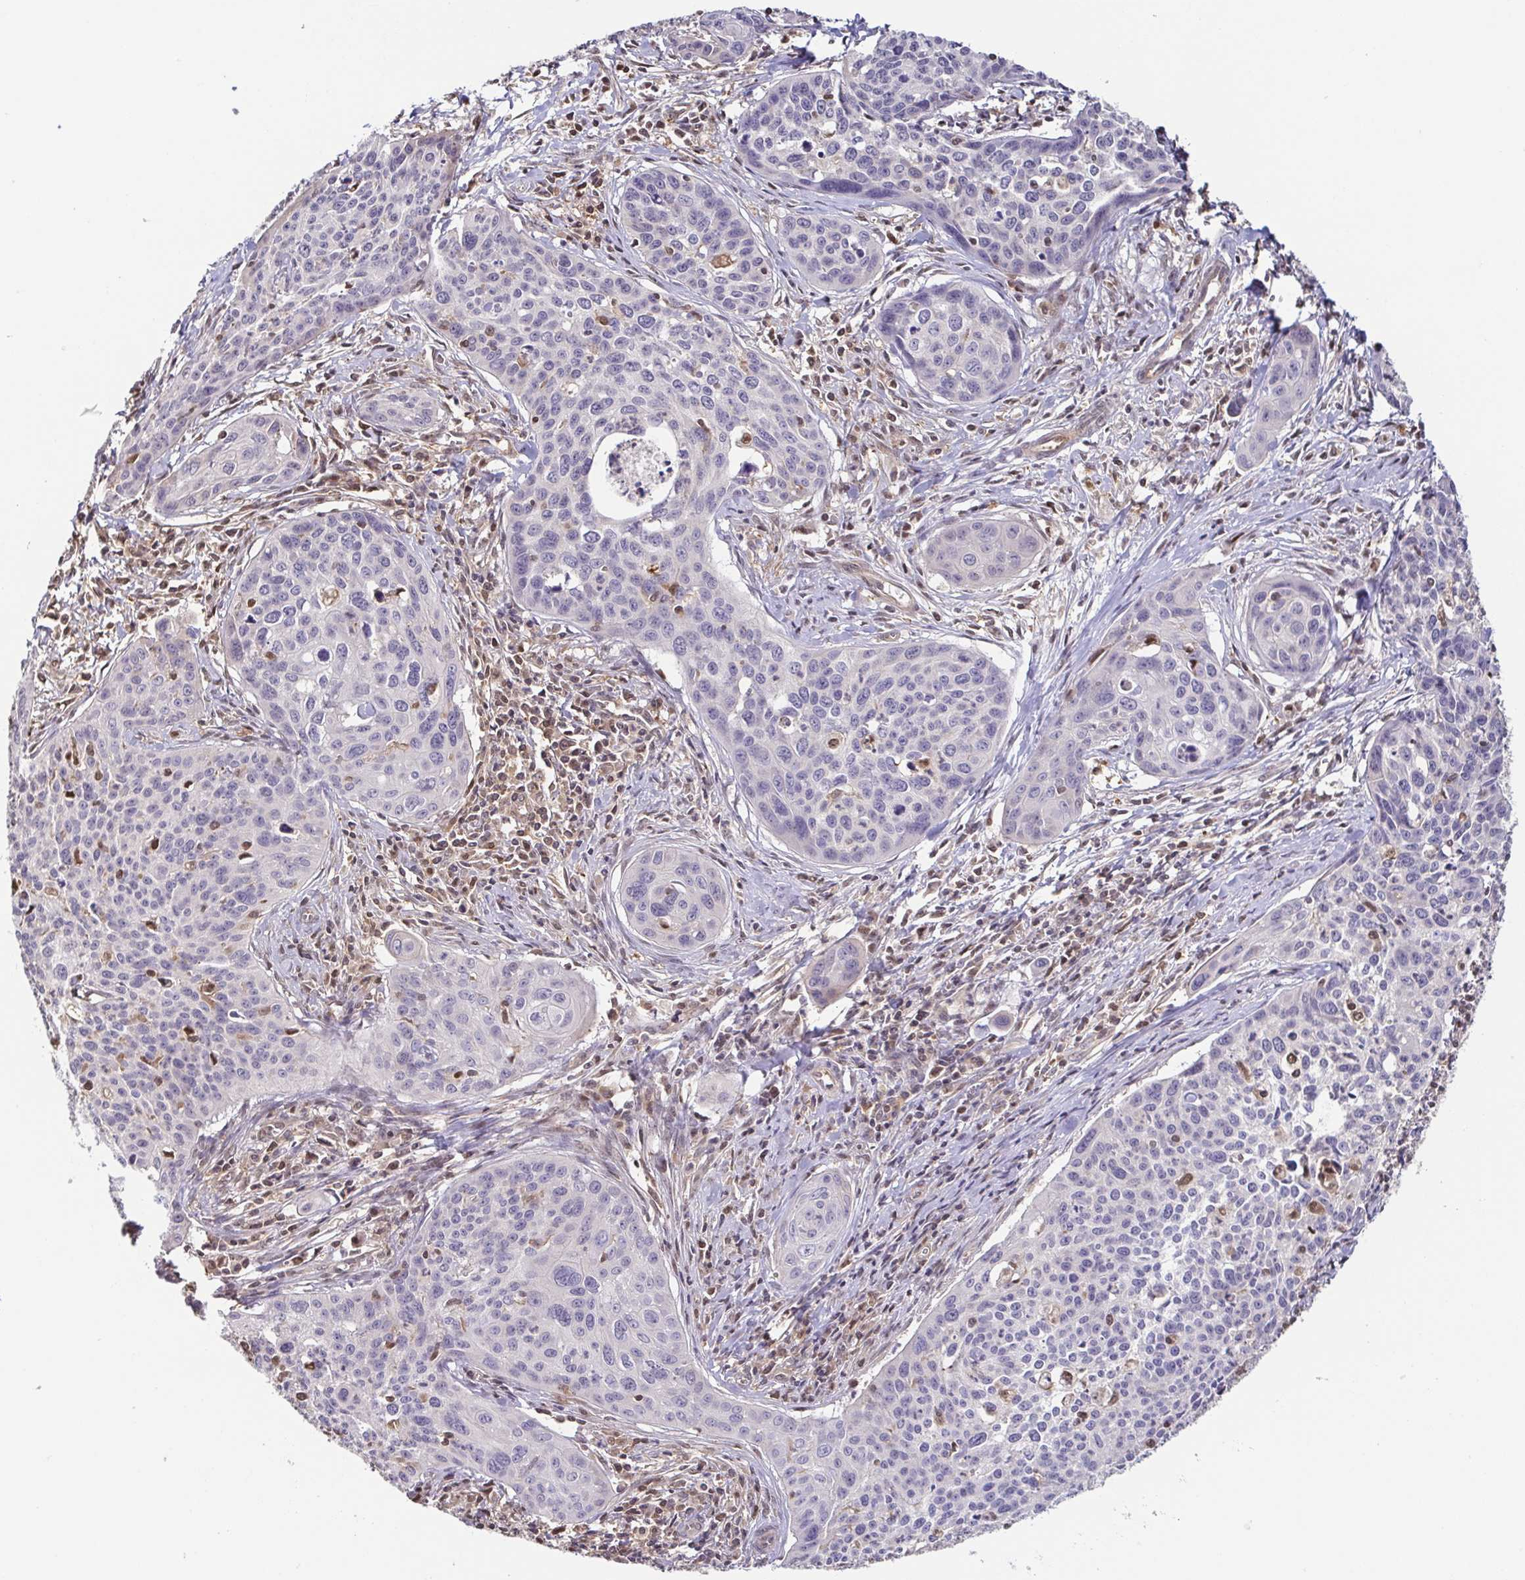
{"staining": {"intensity": "negative", "quantity": "none", "location": "none"}, "tissue": "cervical cancer", "cell_type": "Tumor cells", "image_type": "cancer", "snomed": [{"axis": "morphology", "description": "Squamous cell carcinoma, NOS"}, {"axis": "topography", "description": "Cervix"}], "caption": "A micrograph of human cervical cancer is negative for staining in tumor cells.", "gene": "PSMB9", "patient": {"sex": "female", "age": 31}}